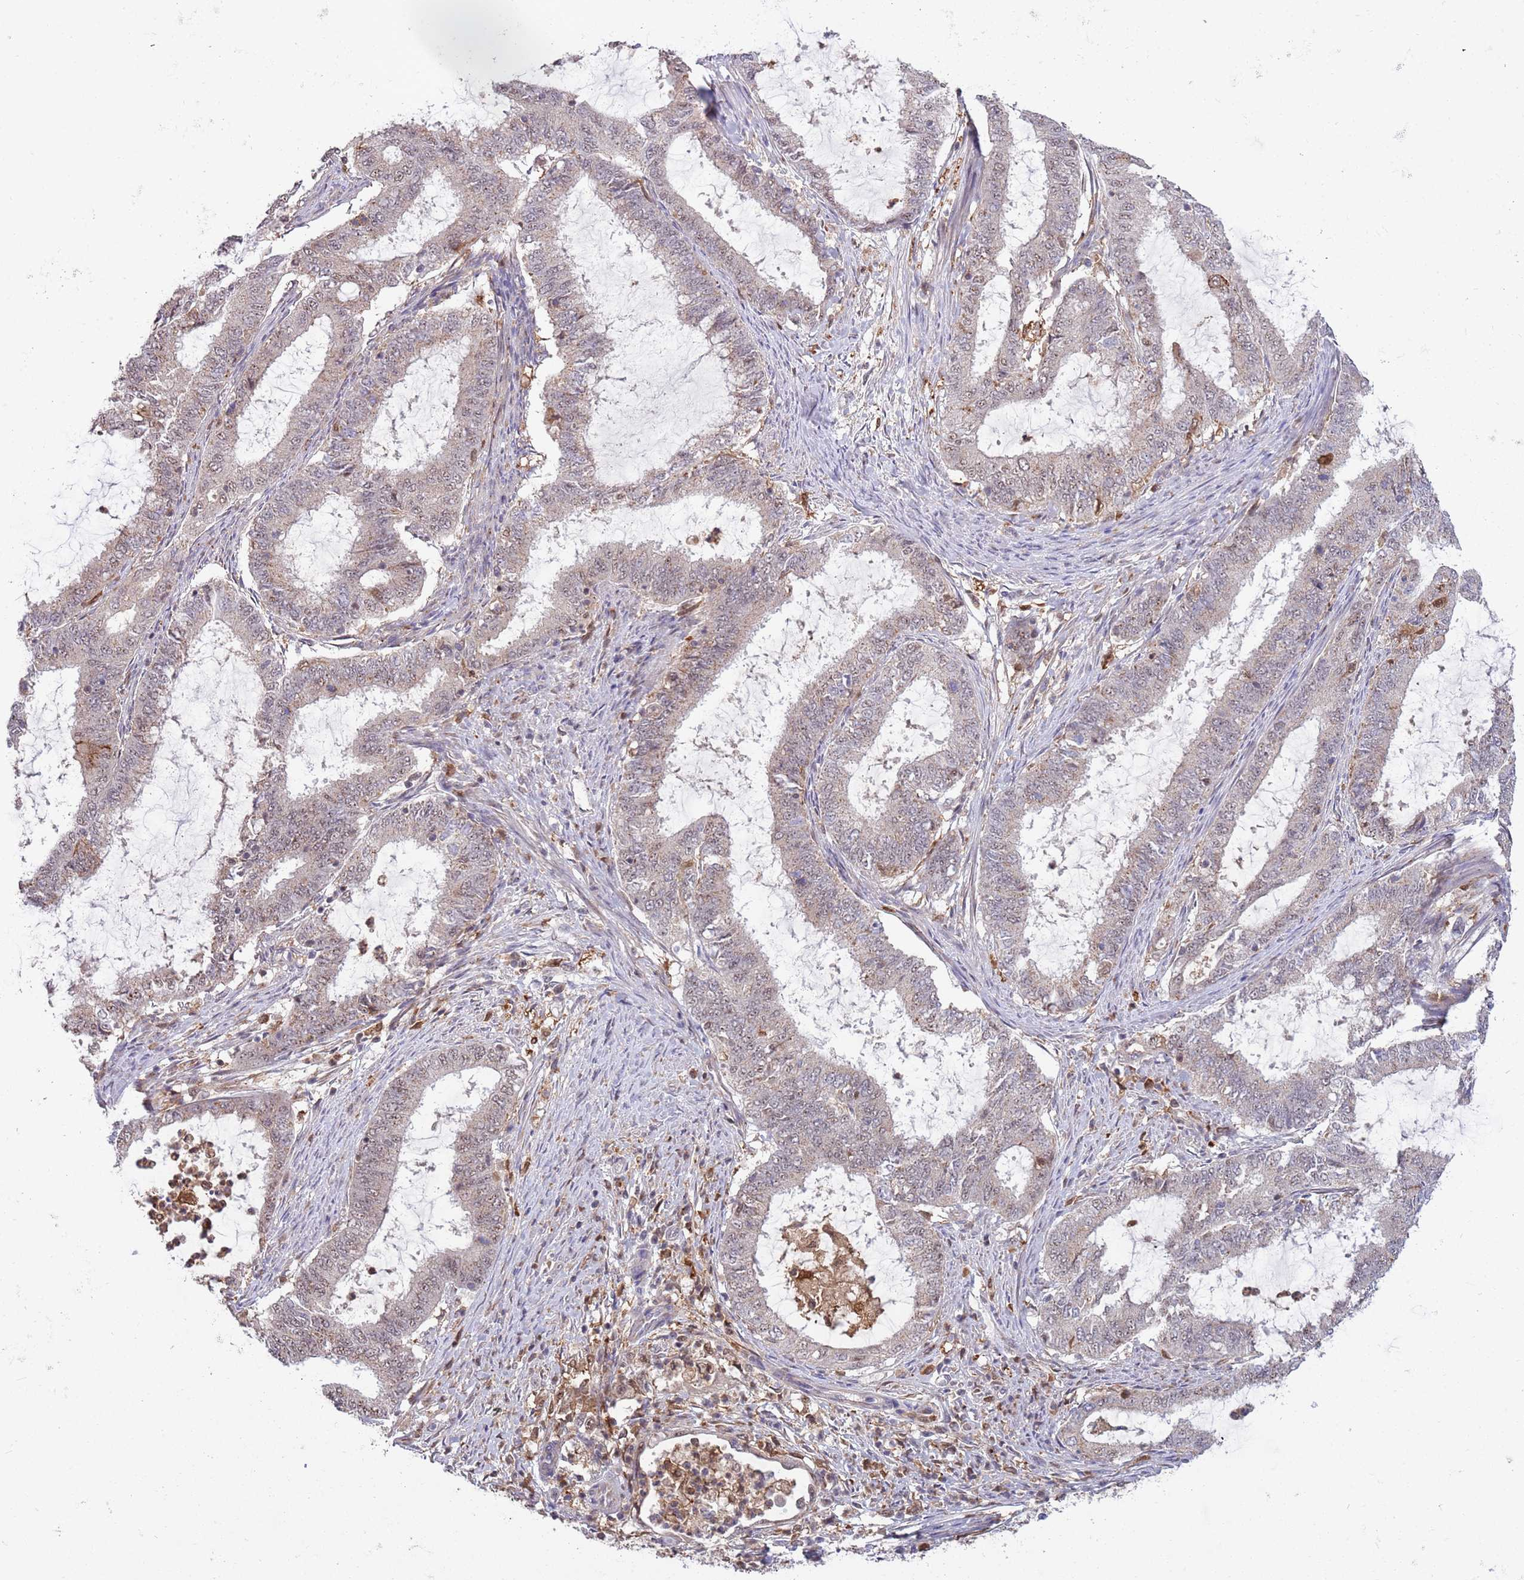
{"staining": {"intensity": "weak", "quantity": "<25%", "location": "nuclear"}, "tissue": "endometrial cancer", "cell_type": "Tumor cells", "image_type": "cancer", "snomed": [{"axis": "morphology", "description": "Adenocarcinoma, NOS"}, {"axis": "topography", "description": "Endometrium"}], "caption": "The IHC histopathology image has no significant positivity in tumor cells of endometrial cancer (adenocarcinoma) tissue.", "gene": "CCNJL", "patient": {"sex": "female", "age": 51}}